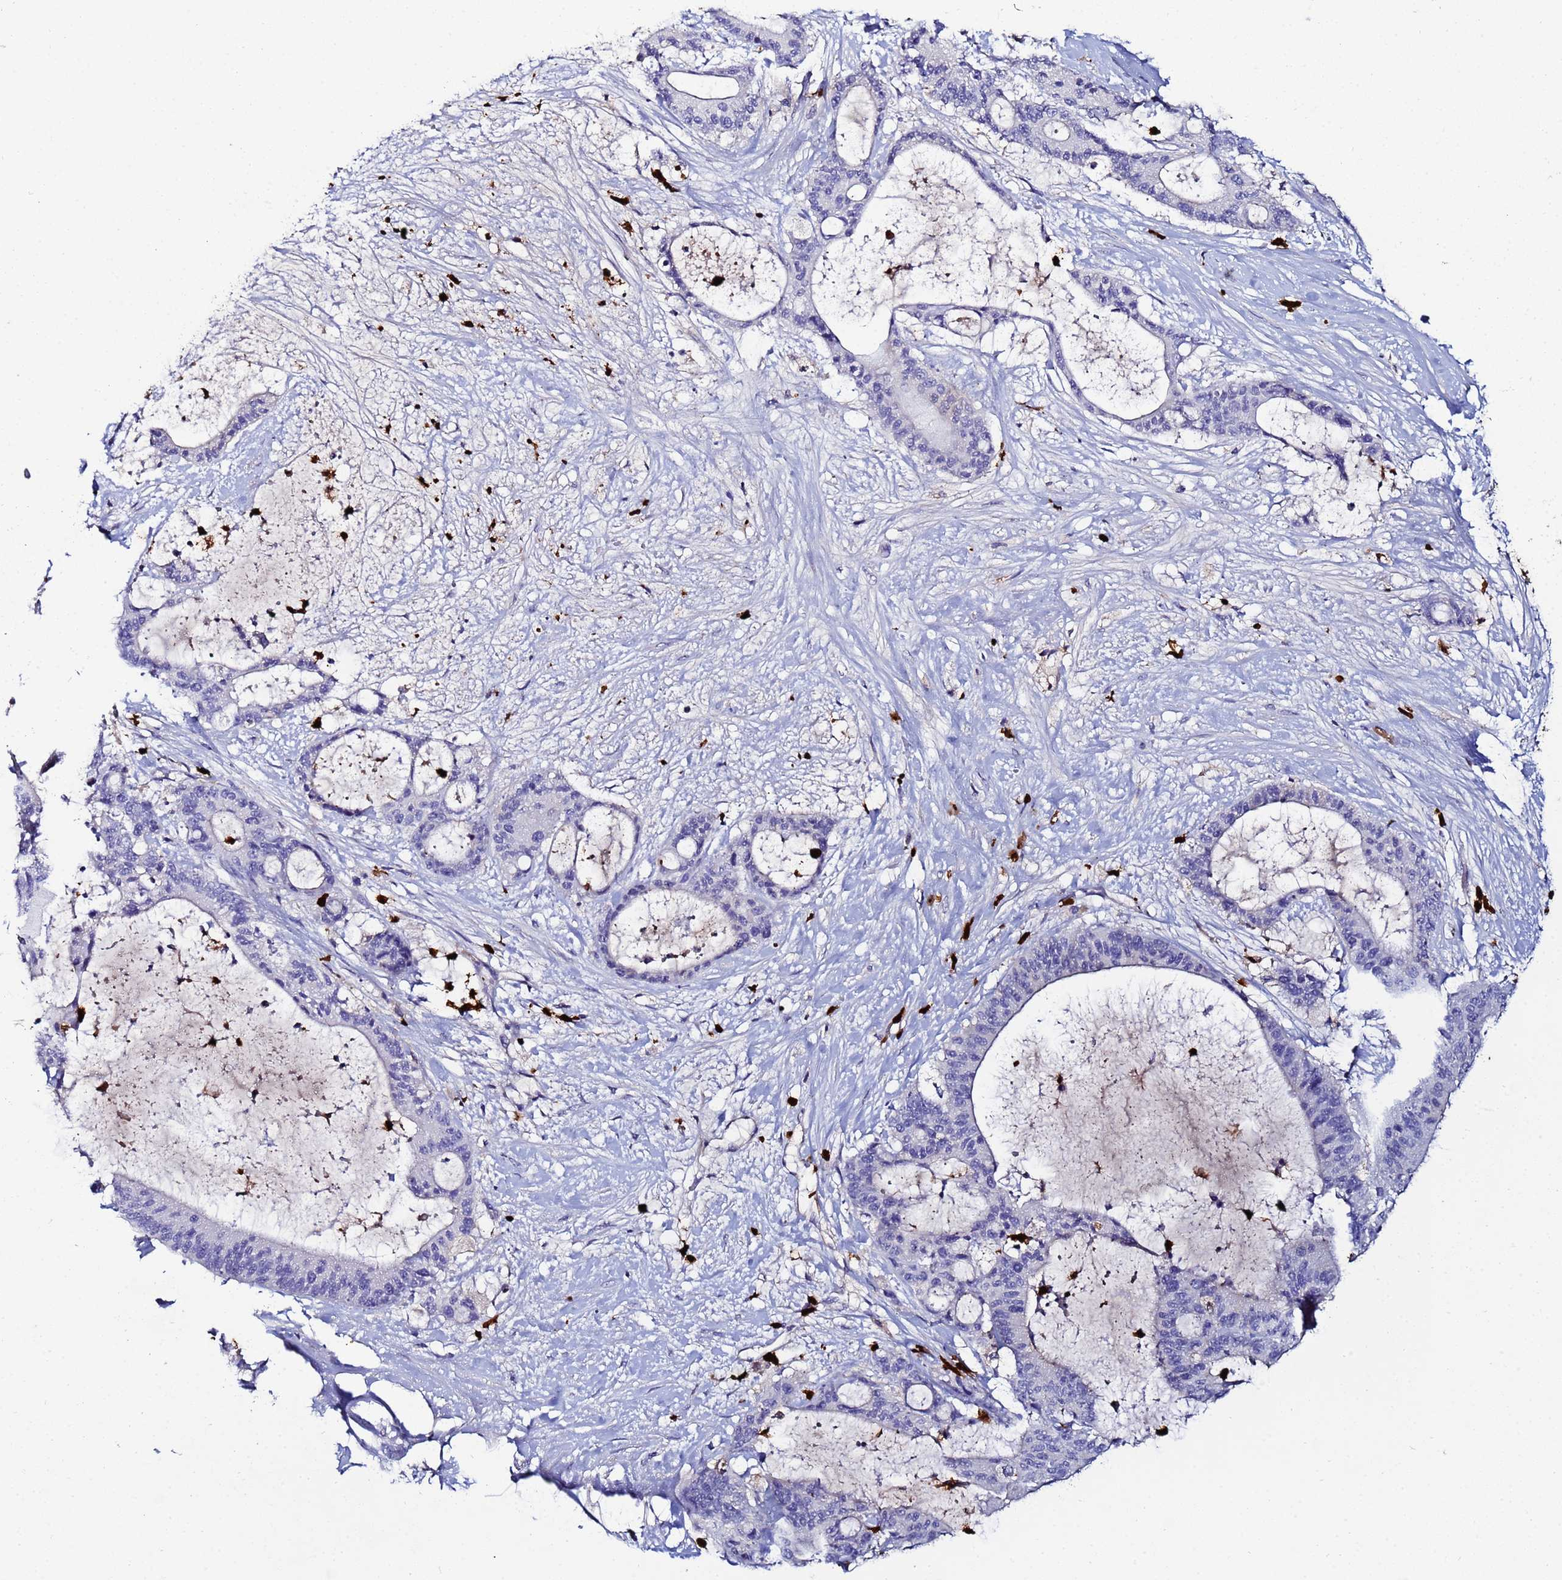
{"staining": {"intensity": "negative", "quantity": "none", "location": "none"}, "tissue": "liver cancer", "cell_type": "Tumor cells", "image_type": "cancer", "snomed": [{"axis": "morphology", "description": "Normal tissue, NOS"}, {"axis": "morphology", "description": "Cholangiocarcinoma"}, {"axis": "topography", "description": "Liver"}, {"axis": "topography", "description": "Peripheral nerve tissue"}], "caption": "Photomicrograph shows no significant protein expression in tumor cells of cholangiocarcinoma (liver).", "gene": "TUBAL3", "patient": {"sex": "female", "age": 73}}